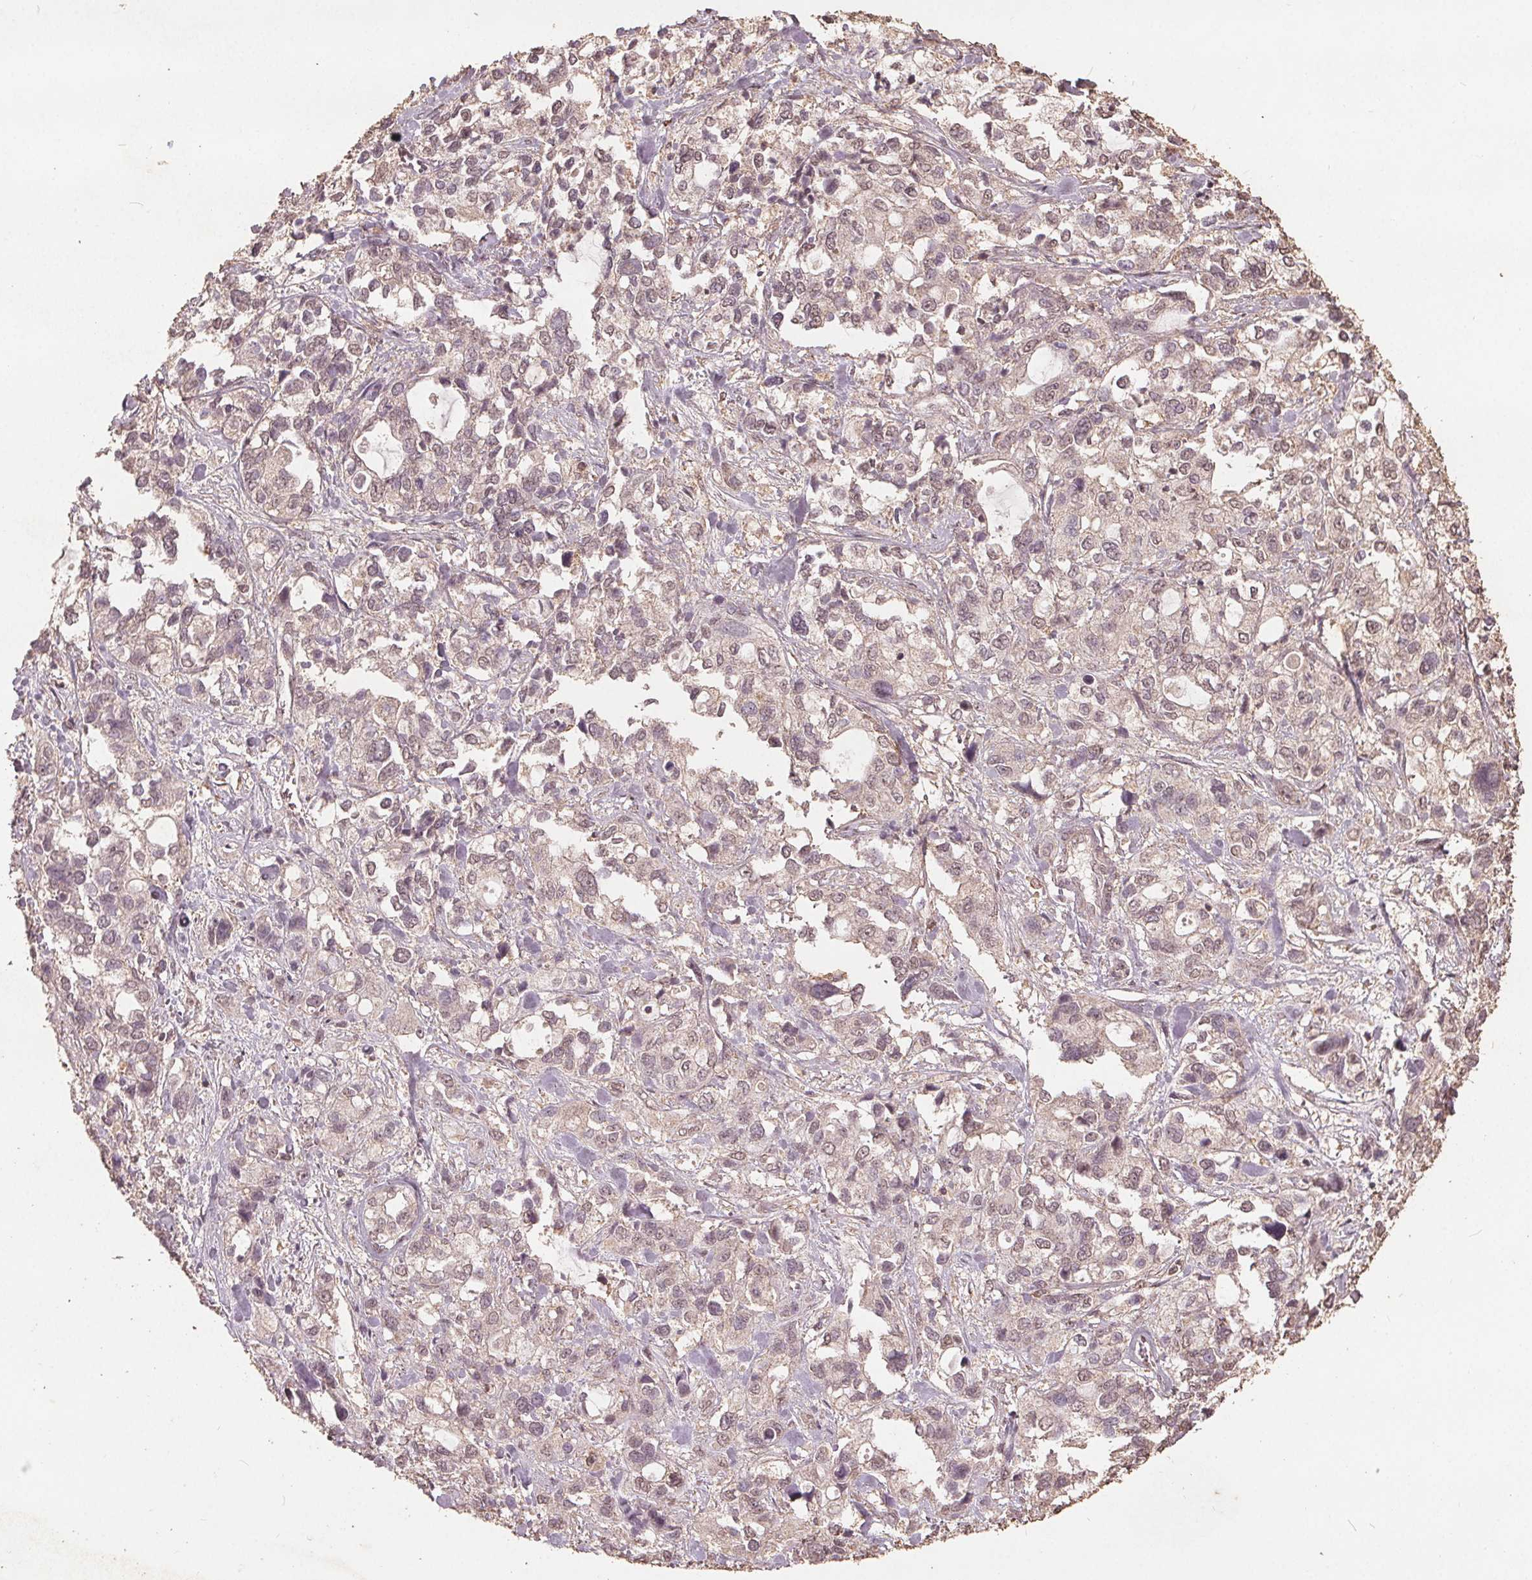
{"staining": {"intensity": "weak", "quantity": "<25%", "location": "nuclear"}, "tissue": "stomach cancer", "cell_type": "Tumor cells", "image_type": "cancer", "snomed": [{"axis": "morphology", "description": "Adenocarcinoma, NOS"}, {"axis": "topography", "description": "Stomach, upper"}], "caption": "High power microscopy photomicrograph of an IHC histopathology image of stomach cancer (adenocarcinoma), revealing no significant staining in tumor cells.", "gene": "DSG3", "patient": {"sex": "female", "age": 81}}